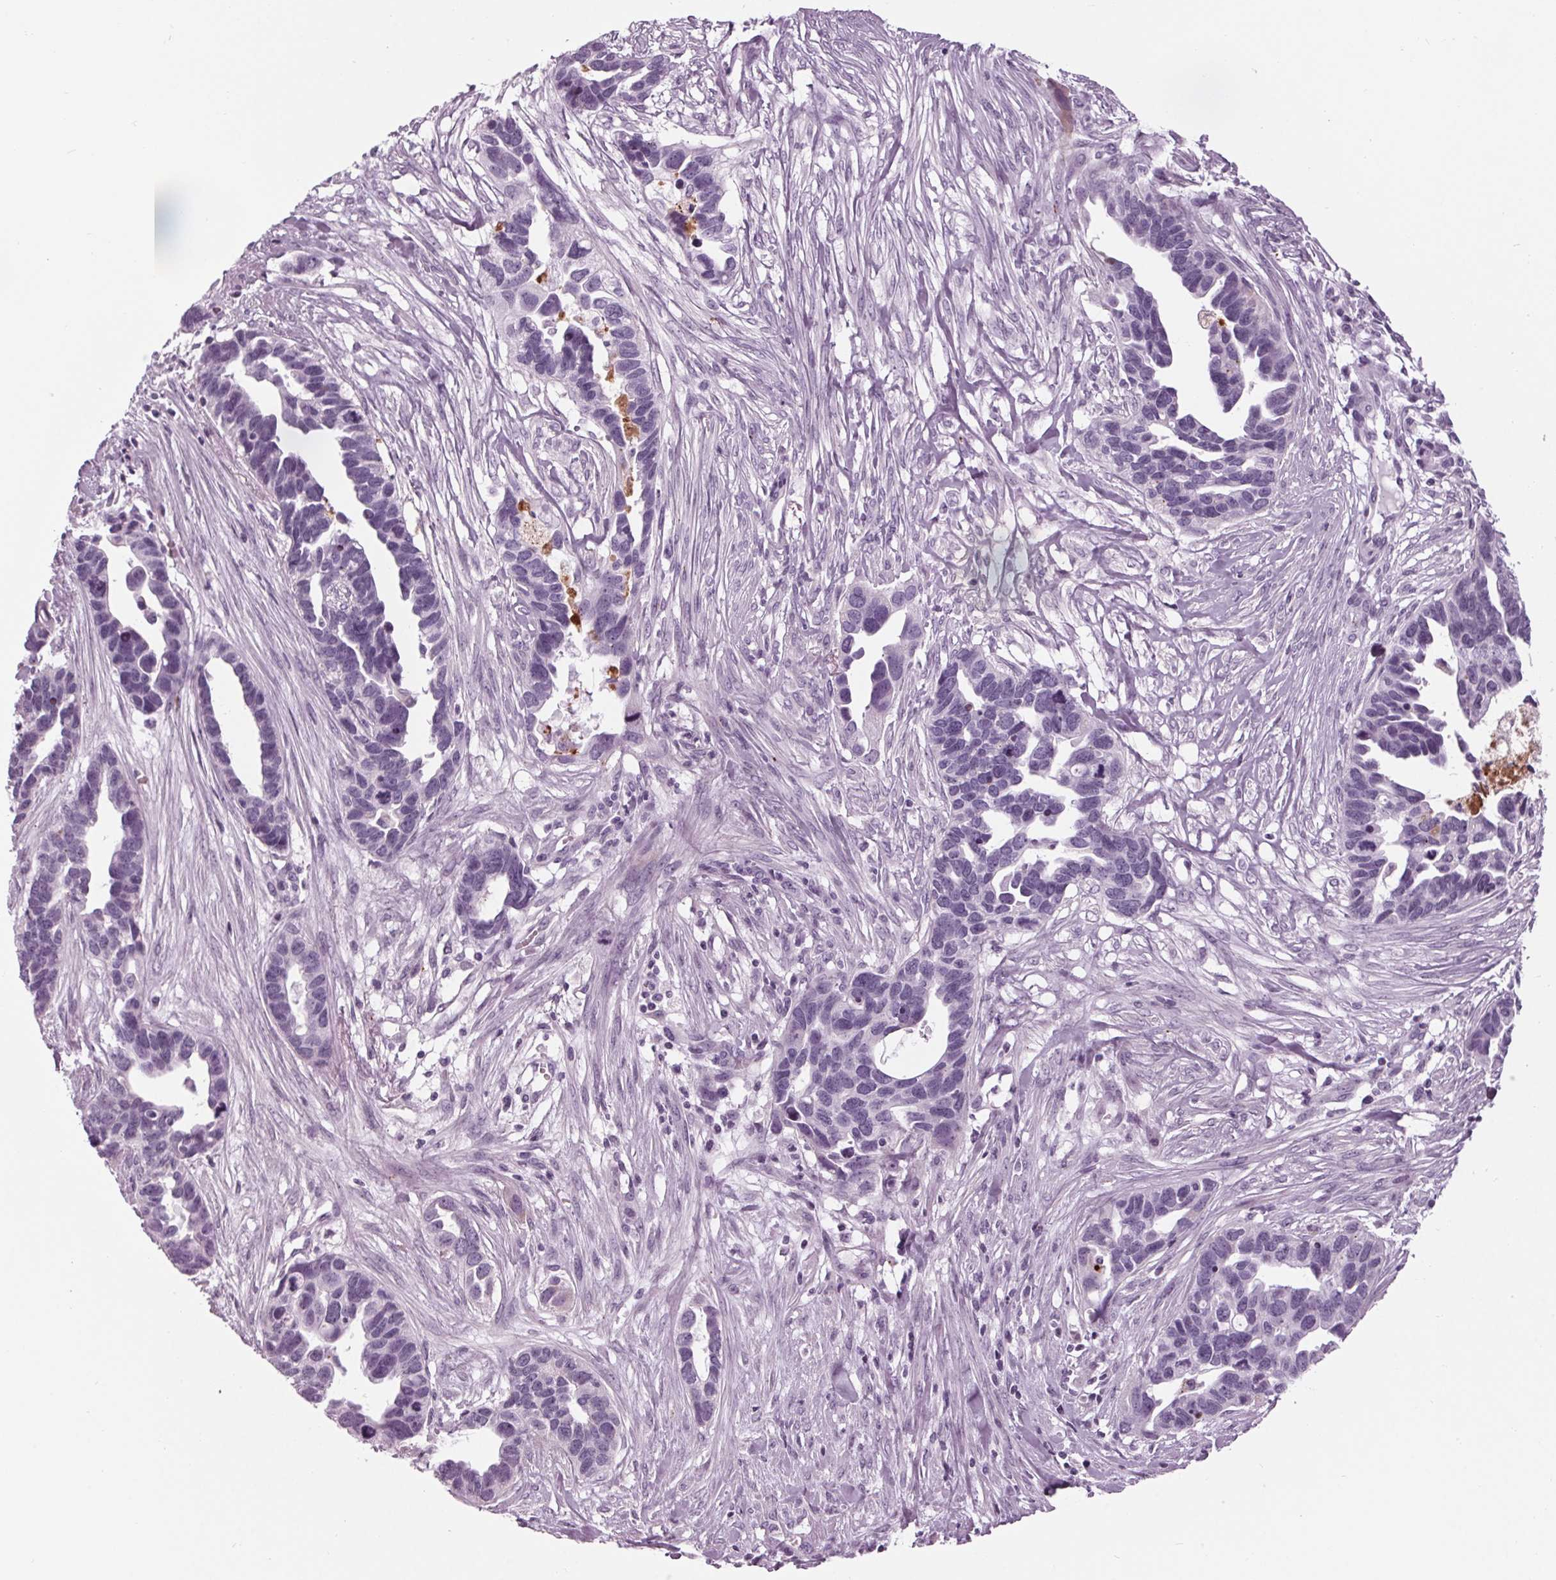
{"staining": {"intensity": "negative", "quantity": "none", "location": "none"}, "tissue": "ovarian cancer", "cell_type": "Tumor cells", "image_type": "cancer", "snomed": [{"axis": "morphology", "description": "Cystadenocarcinoma, serous, NOS"}, {"axis": "topography", "description": "Ovary"}], "caption": "The photomicrograph displays no significant staining in tumor cells of serous cystadenocarcinoma (ovarian).", "gene": "CYP3A43", "patient": {"sex": "female", "age": 54}}